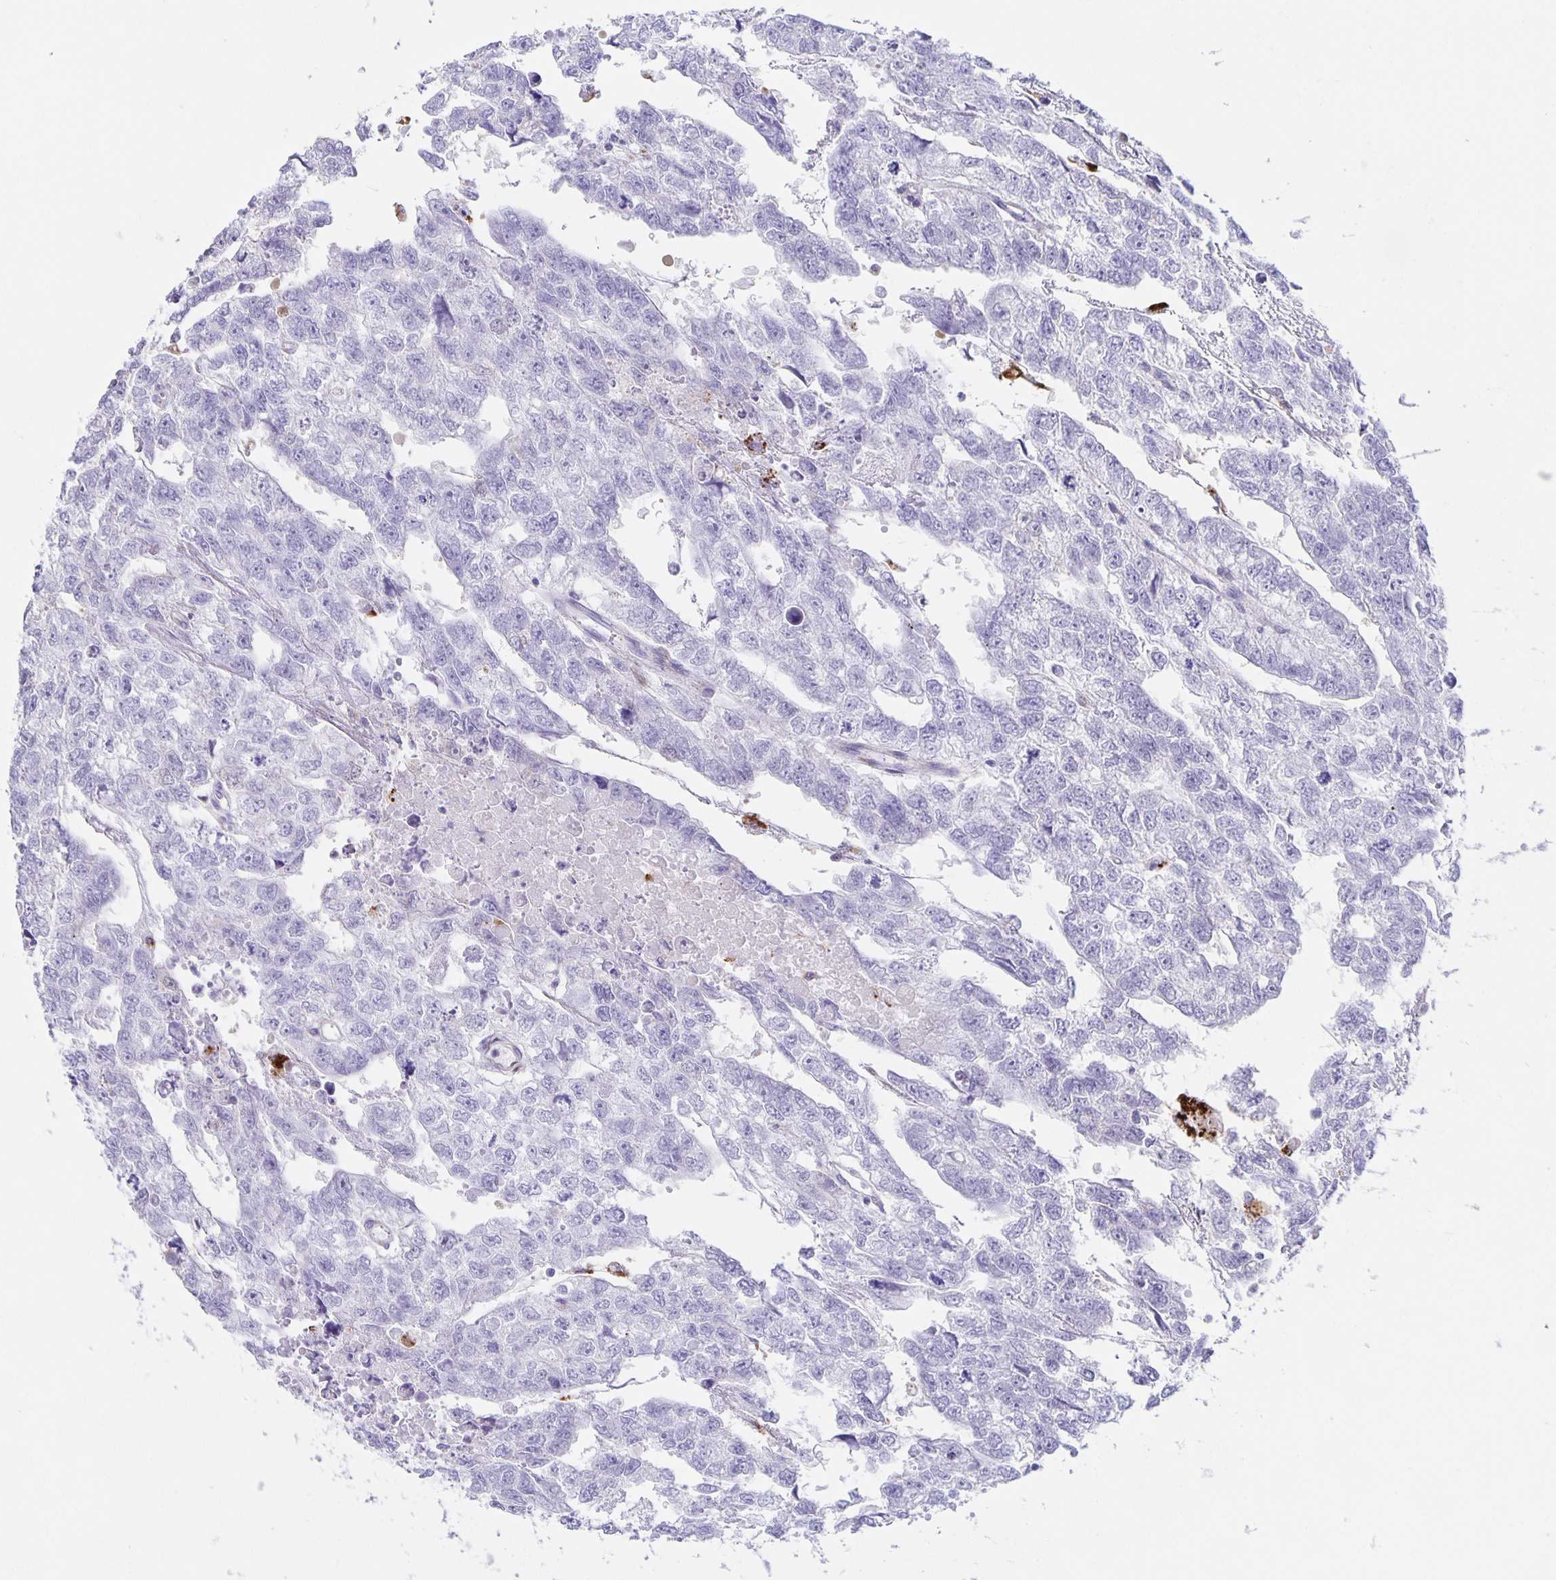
{"staining": {"intensity": "negative", "quantity": "none", "location": "none"}, "tissue": "testis cancer", "cell_type": "Tumor cells", "image_type": "cancer", "snomed": [{"axis": "morphology", "description": "Carcinoma, Embryonal, NOS"}, {"axis": "morphology", "description": "Teratoma, malignant, NOS"}, {"axis": "topography", "description": "Testis"}], "caption": "Teratoma (malignant) (testis) was stained to show a protein in brown. There is no significant staining in tumor cells. The staining is performed using DAB (3,3'-diaminobenzidine) brown chromogen with nuclei counter-stained in using hematoxylin.", "gene": "LIPA", "patient": {"sex": "male", "age": 44}}